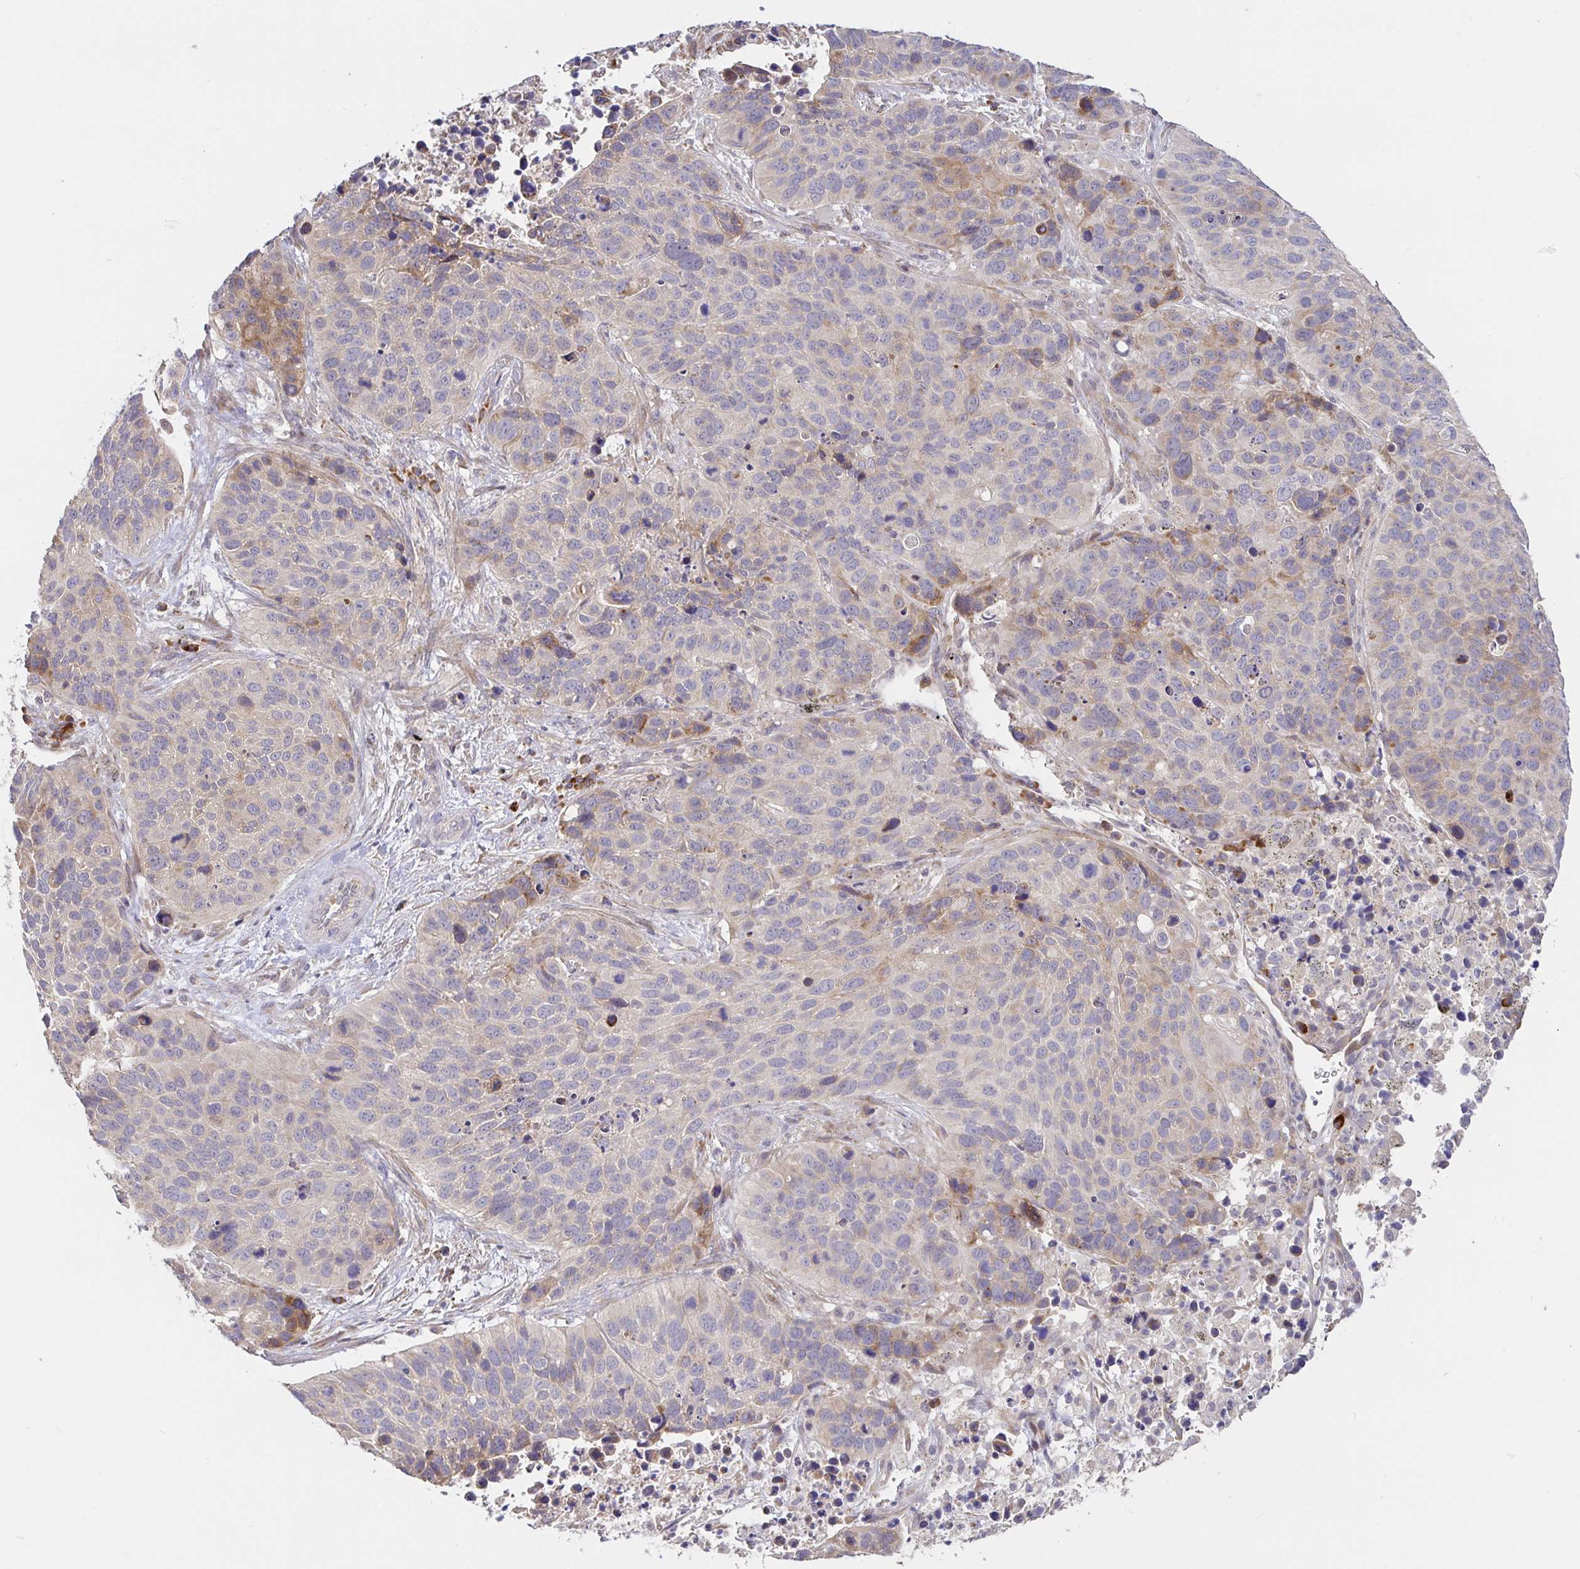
{"staining": {"intensity": "weak", "quantity": "<25%", "location": "cytoplasmic/membranous"}, "tissue": "lung cancer", "cell_type": "Tumor cells", "image_type": "cancer", "snomed": [{"axis": "morphology", "description": "Squamous cell carcinoma, NOS"}, {"axis": "topography", "description": "Lung"}], "caption": "DAB immunohistochemical staining of squamous cell carcinoma (lung) reveals no significant positivity in tumor cells.", "gene": "ZDHHC11", "patient": {"sex": "male", "age": 62}}